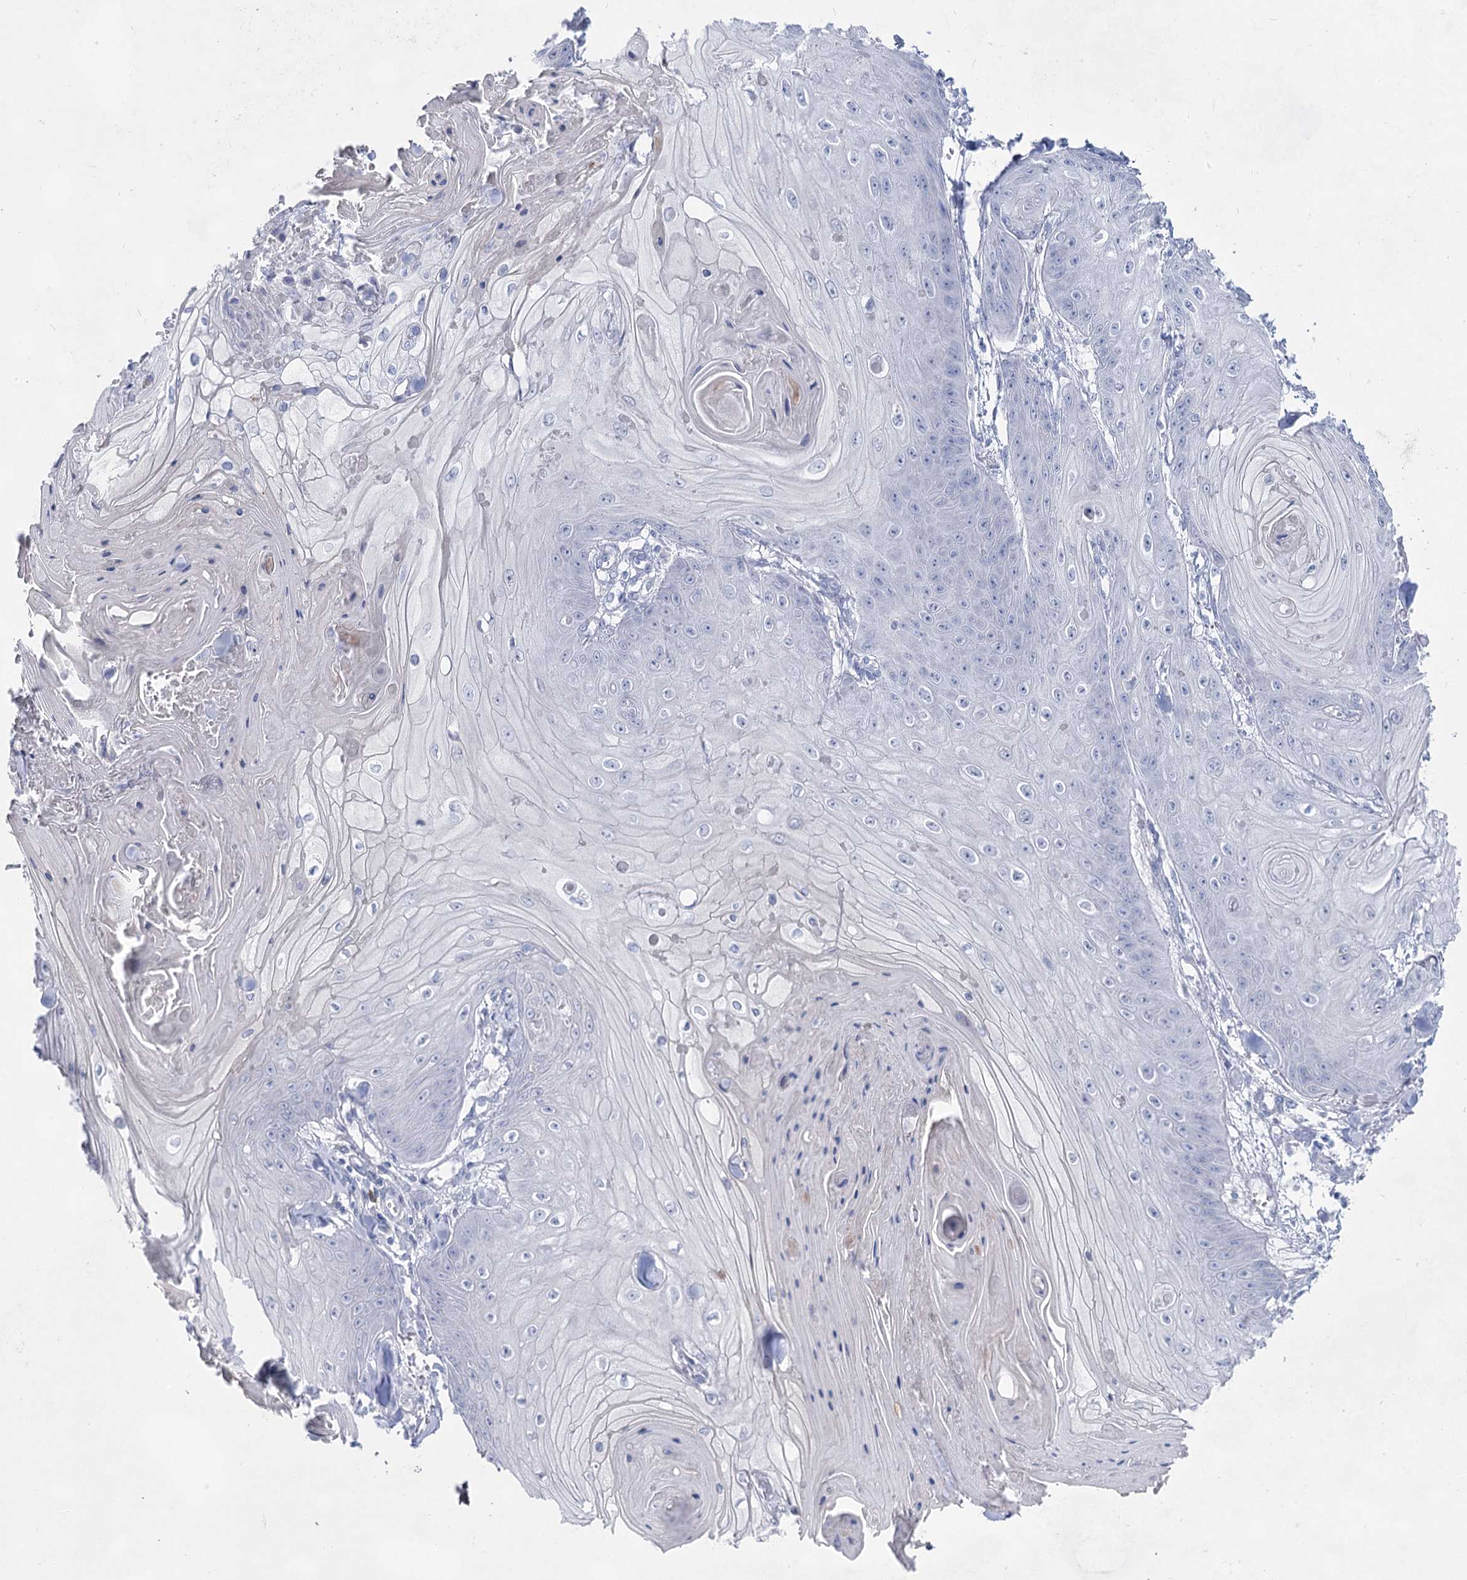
{"staining": {"intensity": "negative", "quantity": "none", "location": "none"}, "tissue": "skin cancer", "cell_type": "Tumor cells", "image_type": "cancer", "snomed": [{"axis": "morphology", "description": "Squamous cell carcinoma, NOS"}, {"axis": "topography", "description": "Skin"}], "caption": "Immunohistochemistry histopathology image of squamous cell carcinoma (skin) stained for a protein (brown), which demonstrates no expression in tumor cells.", "gene": "ACRV1", "patient": {"sex": "male", "age": 74}}